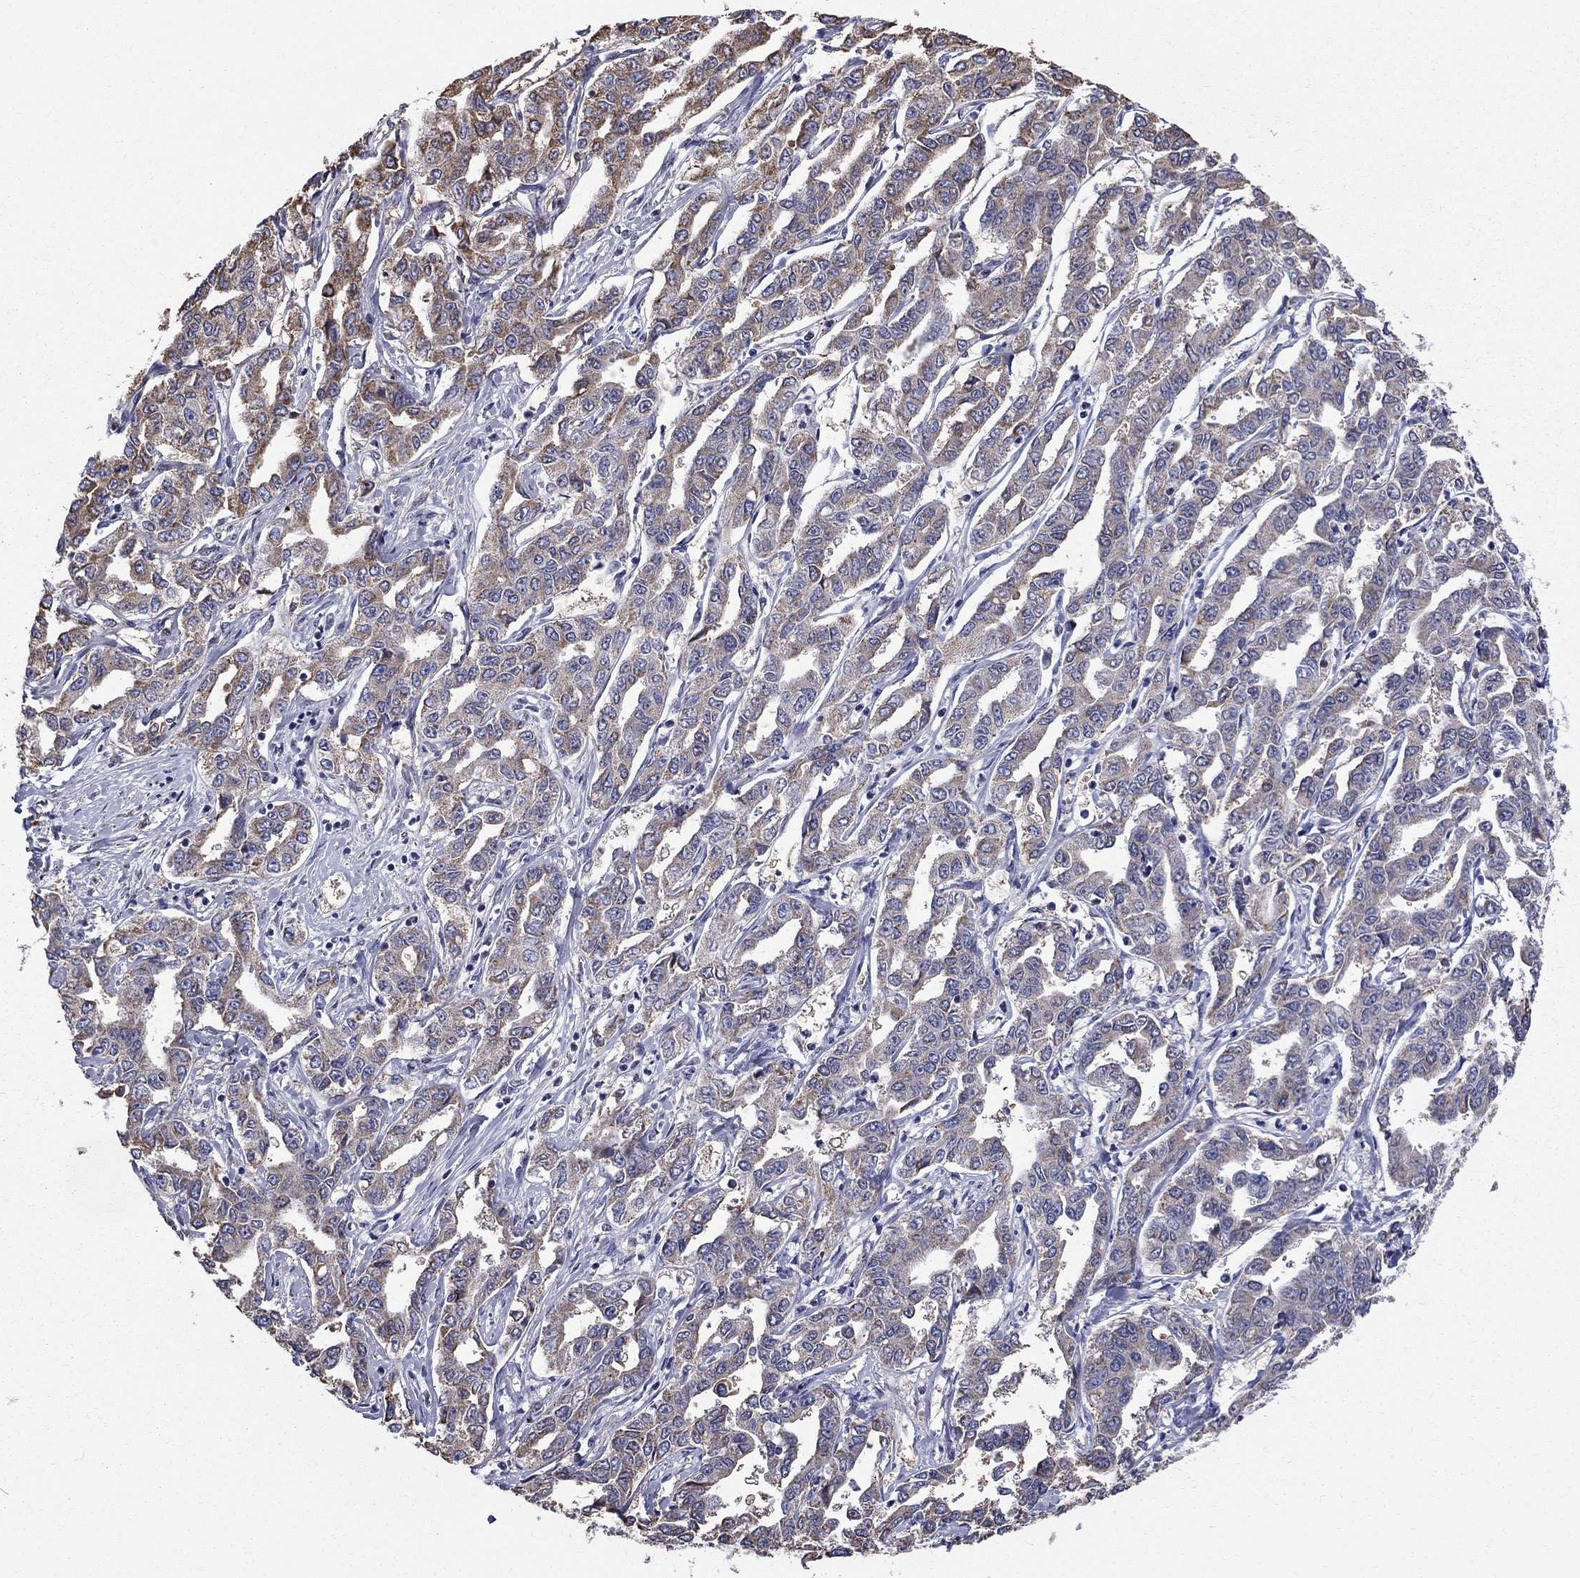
{"staining": {"intensity": "moderate", "quantity": "<25%", "location": "cytoplasmic/membranous"}, "tissue": "liver cancer", "cell_type": "Tumor cells", "image_type": "cancer", "snomed": [{"axis": "morphology", "description": "Cholangiocarcinoma"}, {"axis": "topography", "description": "Liver"}], "caption": "Human liver cancer stained with a brown dye demonstrates moderate cytoplasmic/membranous positive expression in approximately <25% of tumor cells.", "gene": "HSPB2", "patient": {"sex": "male", "age": 59}}